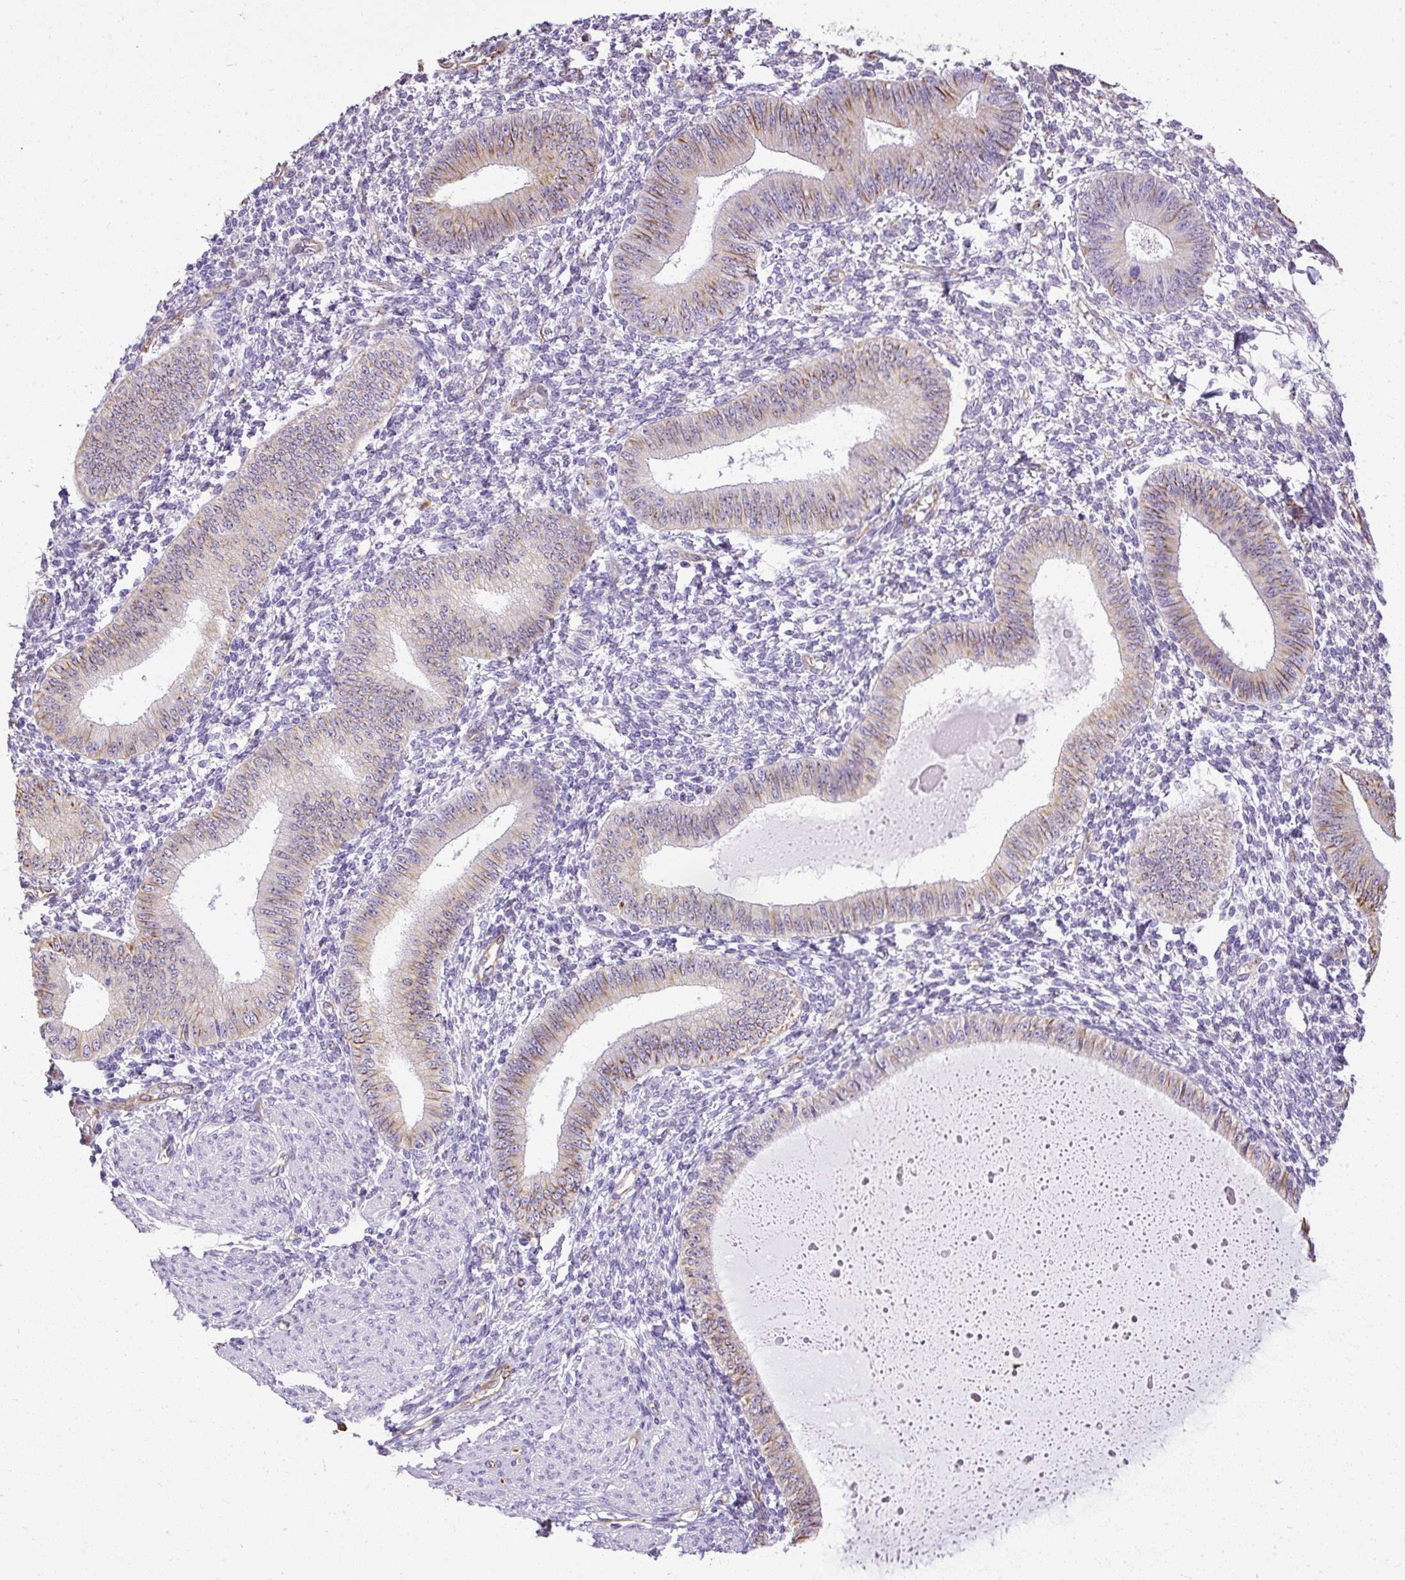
{"staining": {"intensity": "negative", "quantity": "none", "location": "none"}, "tissue": "endometrium", "cell_type": "Cells in endometrial stroma", "image_type": "normal", "snomed": [{"axis": "morphology", "description": "Normal tissue, NOS"}, {"axis": "topography", "description": "Endometrium"}], "caption": "Endometrium stained for a protein using immunohistochemistry (IHC) shows no expression cells in endometrial stroma.", "gene": "PLS1", "patient": {"sex": "female", "age": 49}}